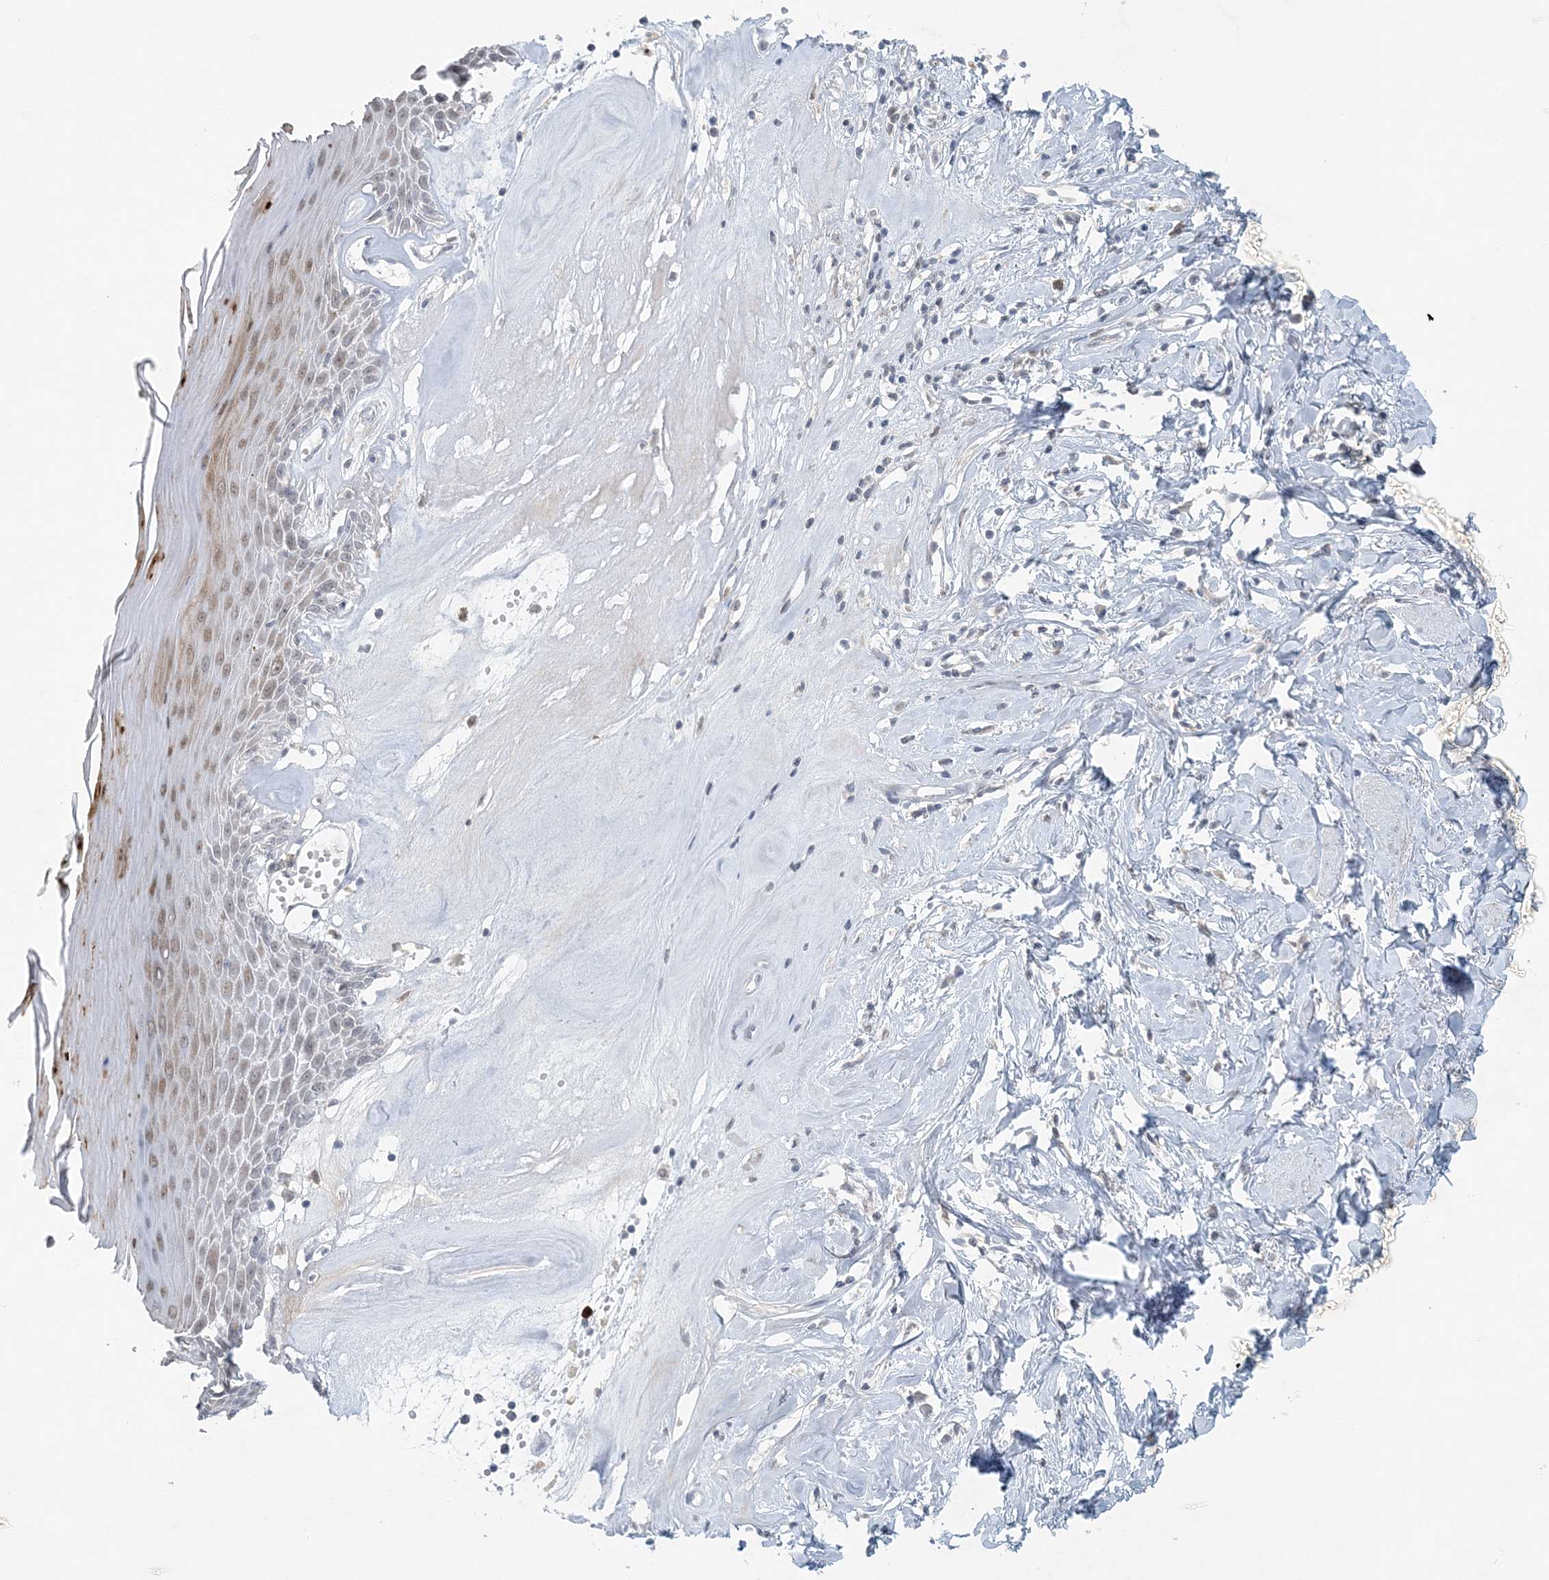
{"staining": {"intensity": "moderate", "quantity": "<25%", "location": "cytoplasmic/membranous,nuclear"}, "tissue": "skin", "cell_type": "Epidermal cells", "image_type": "normal", "snomed": [{"axis": "morphology", "description": "Normal tissue, NOS"}, {"axis": "morphology", "description": "Inflammation, NOS"}, {"axis": "topography", "description": "Vulva"}], "caption": "This histopathology image displays IHC staining of benign human skin, with low moderate cytoplasmic/membranous,nuclear positivity in approximately <25% of epidermal cells.", "gene": "NUP54", "patient": {"sex": "female", "age": 84}}